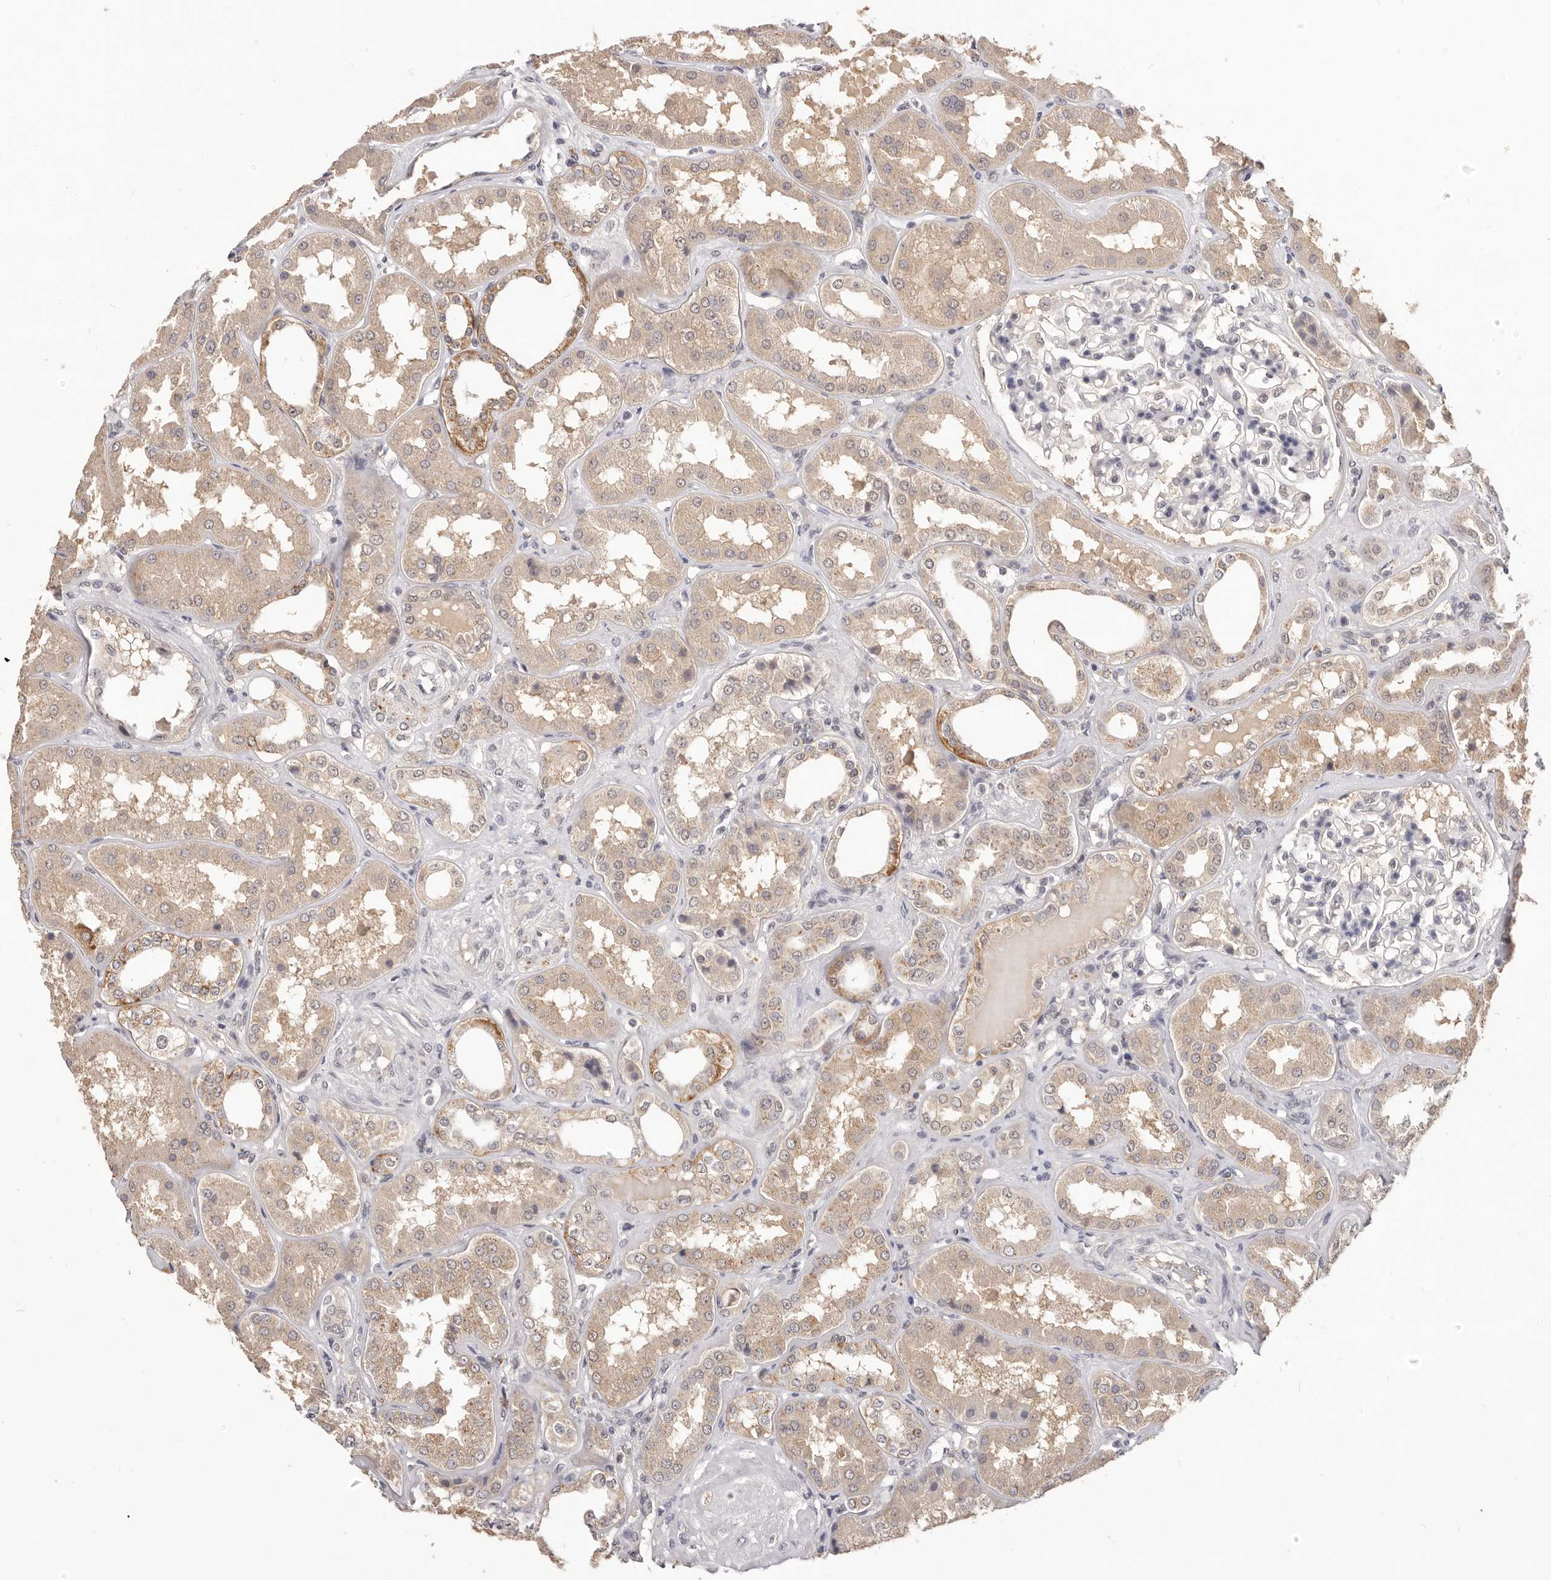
{"staining": {"intensity": "negative", "quantity": "none", "location": "none"}, "tissue": "kidney", "cell_type": "Cells in glomeruli", "image_type": "normal", "snomed": [{"axis": "morphology", "description": "Normal tissue, NOS"}, {"axis": "topography", "description": "Kidney"}], "caption": "This micrograph is of benign kidney stained with immunohistochemistry to label a protein in brown with the nuclei are counter-stained blue. There is no expression in cells in glomeruli.", "gene": "TSPAN13", "patient": {"sex": "female", "age": 56}}